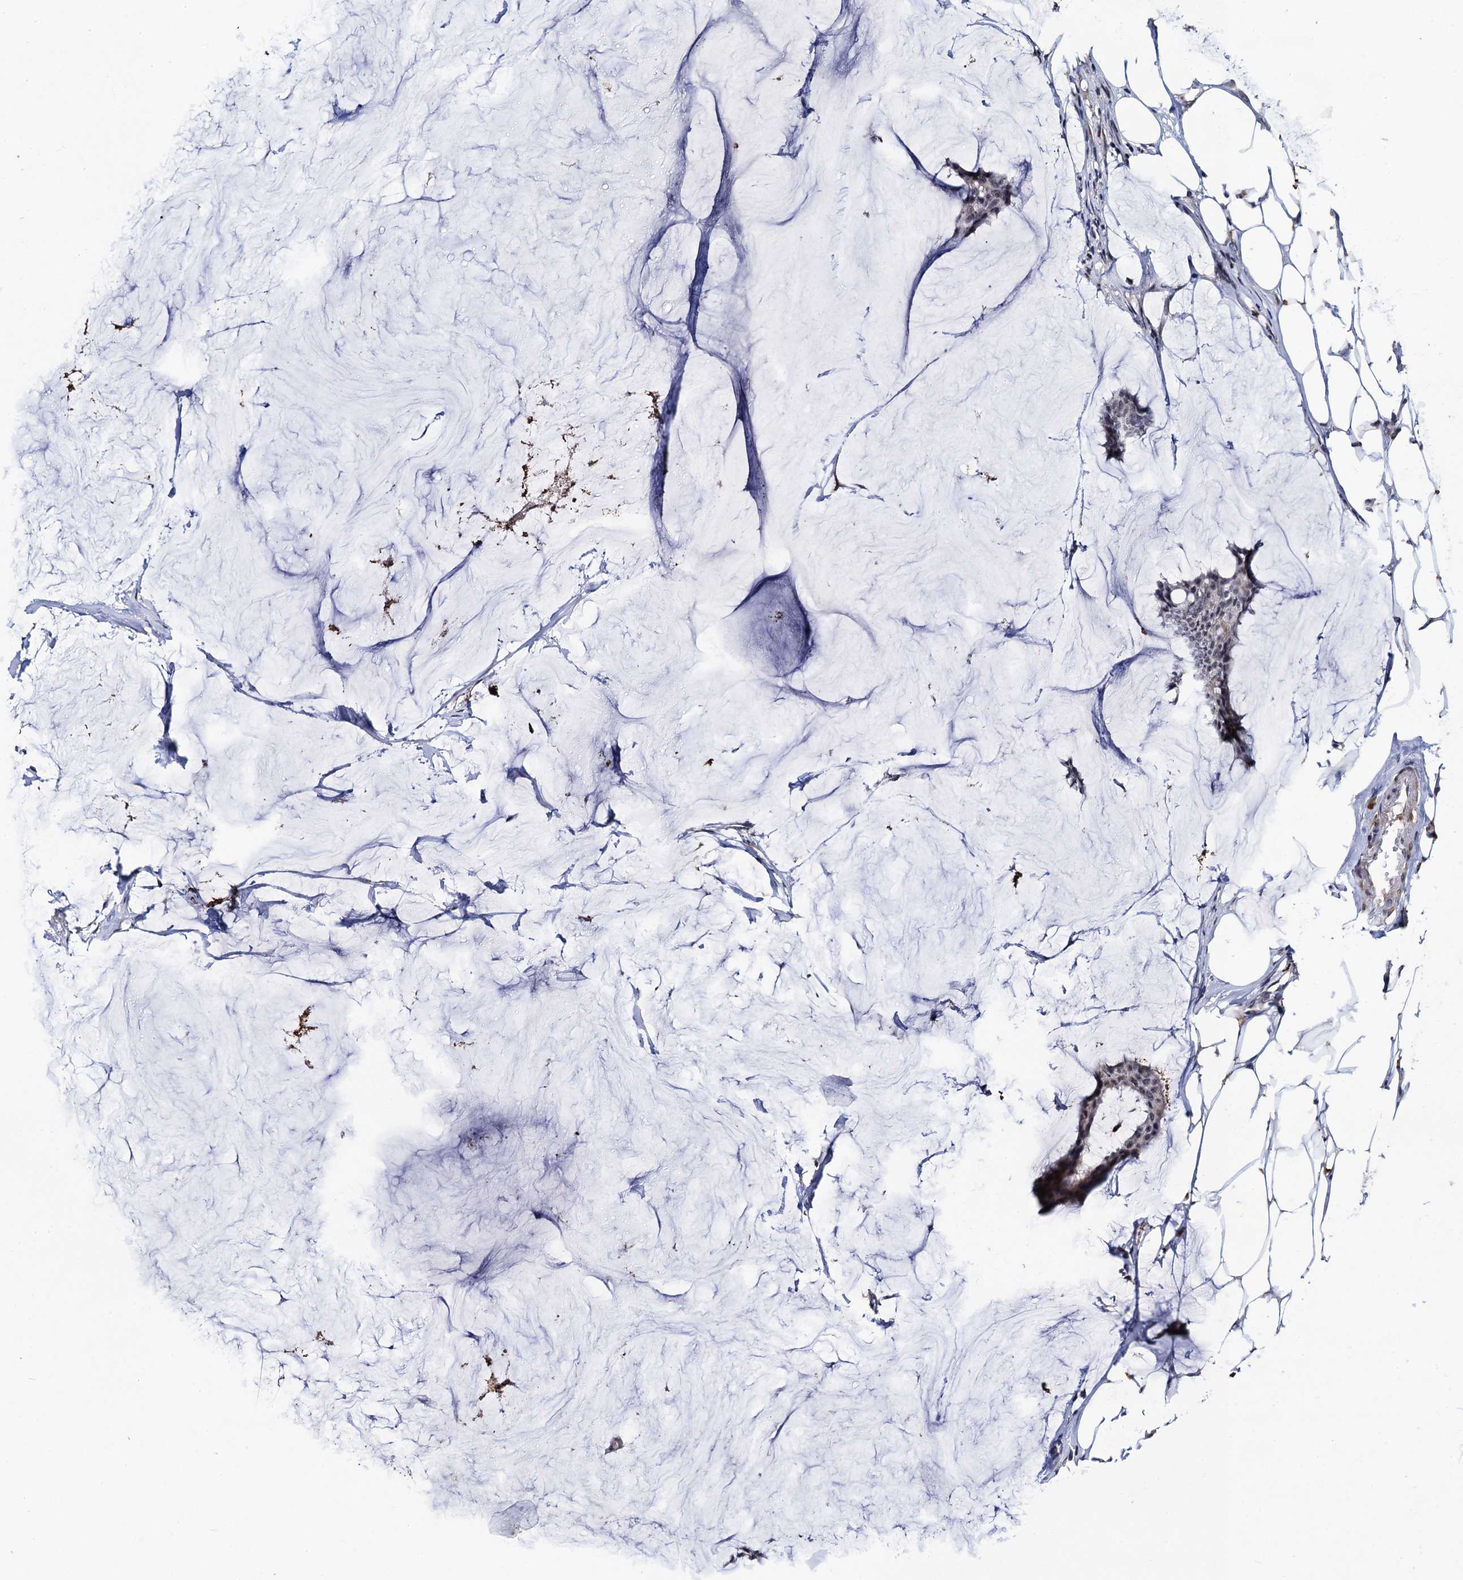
{"staining": {"intensity": "negative", "quantity": "none", "location": "none"}, "tissue": "breast cancer", "cell_type": "Tumor cells", "image_type": "cancer", "snomed": [{"axis": "morphology", "description": "Duct carcinoma"}, {"axis": "topography", "description": "Breast"}], "caption": "A high-resolution micrograph shows immunohistochemistry staining of breast cancer (invasive ductal carcinoma), which reveals no significant positivity in tumor cells.", "gene": "FAM222A", "patient": {"sex": "female", "age": 93}}